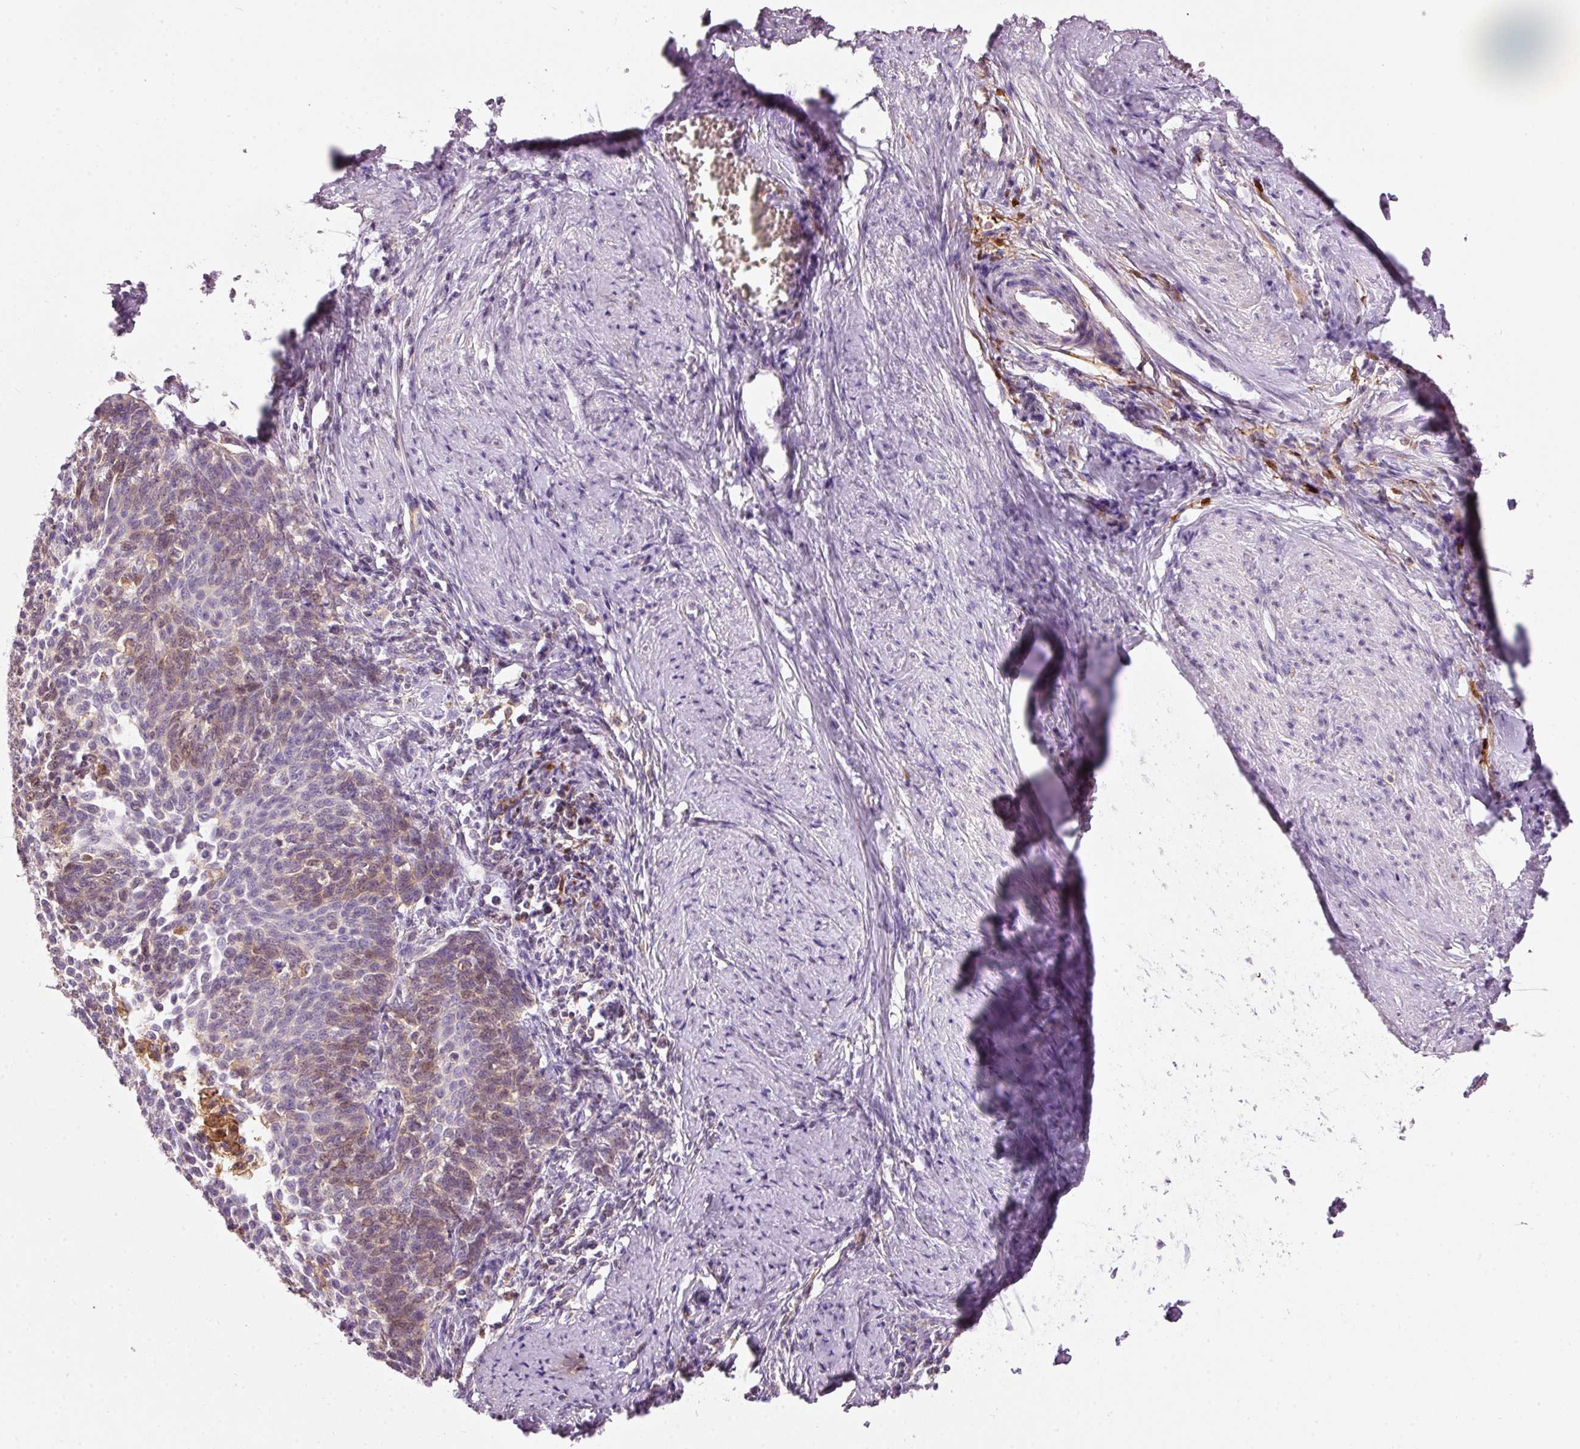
{"staining": {"intensity": "strong", "quantity": "<25%", "location": "cytoplasmic/membranous"}, "tissue": "cervical cancer", "cell_type": "Tumor cells", "image_type": "cancer", "snomed": [{"axis": "morphology", "description": "Squamous cell carcinoma, NOS"}, {"axis": "topography", "description": "Cervix"}], "caption": "Squamous cell carcinoma (cervical) stained for a protein exhibits strong cytoplasmic/membranous positivity in tumor cells.", "gene": "IQGAP2", "patient": {"sex": "female", "age": 39}}